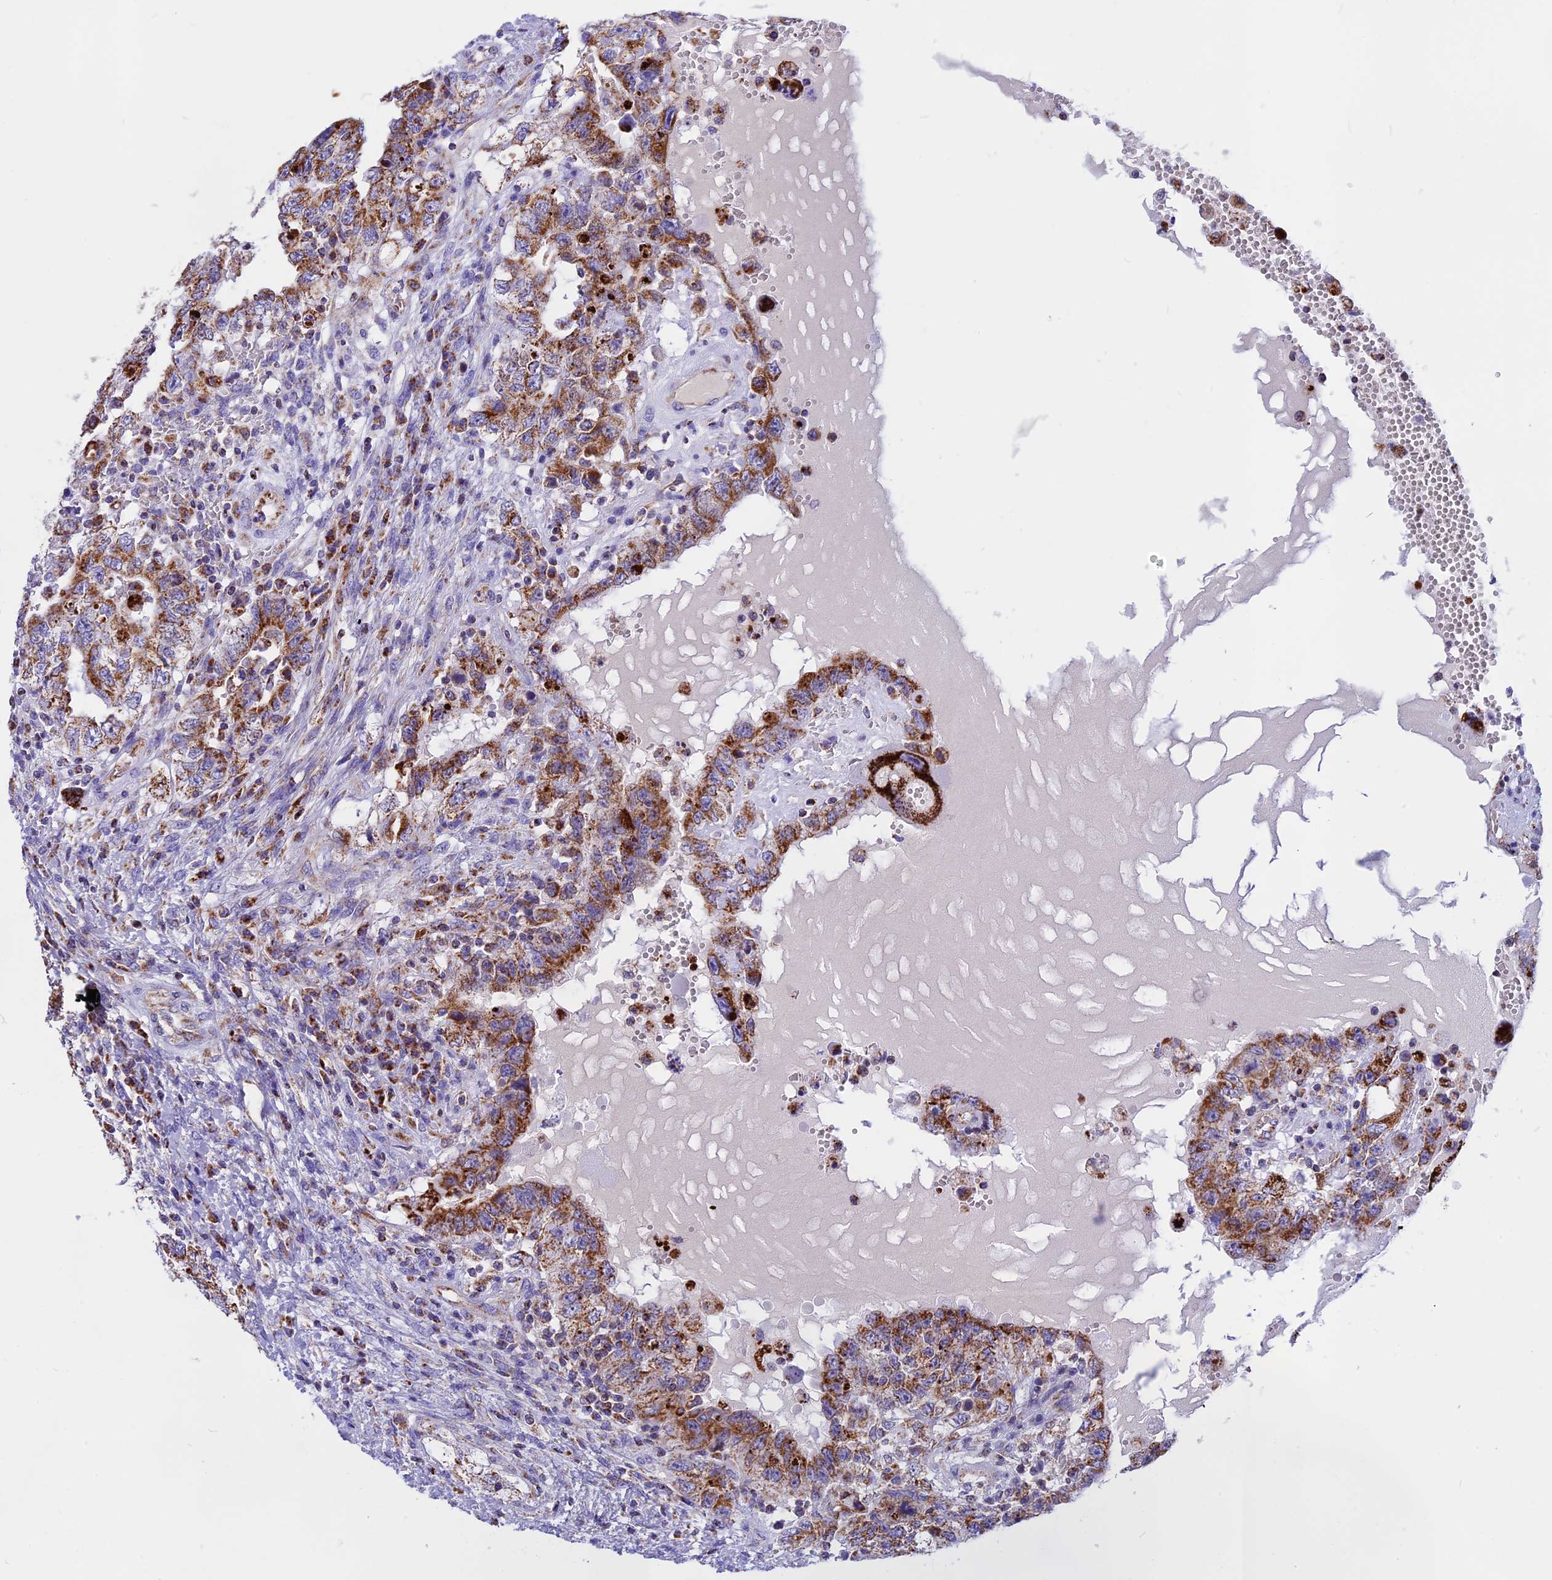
{"staining": {"intensity": "moderate", "quantity": ">75%", "location": "cytoplasmic/membranous"}, "tissue": "testis cancer", "cell_type": "Tumor cells", "image_type": "cancer", "snomed": [{"axis": "morphology", "description": "Carcinoma, Embryonal, NOS"}, {"axis": "topography", "description": "Testis"}], "caption": "Protein expression analysis of testis embryonal carcinoma reveals moderate cytoplasmic/membranous positivity in approximately >75% of tumor cells.", "gene": "VDAC2", "patient": {"sex": "male", "age": 26}}